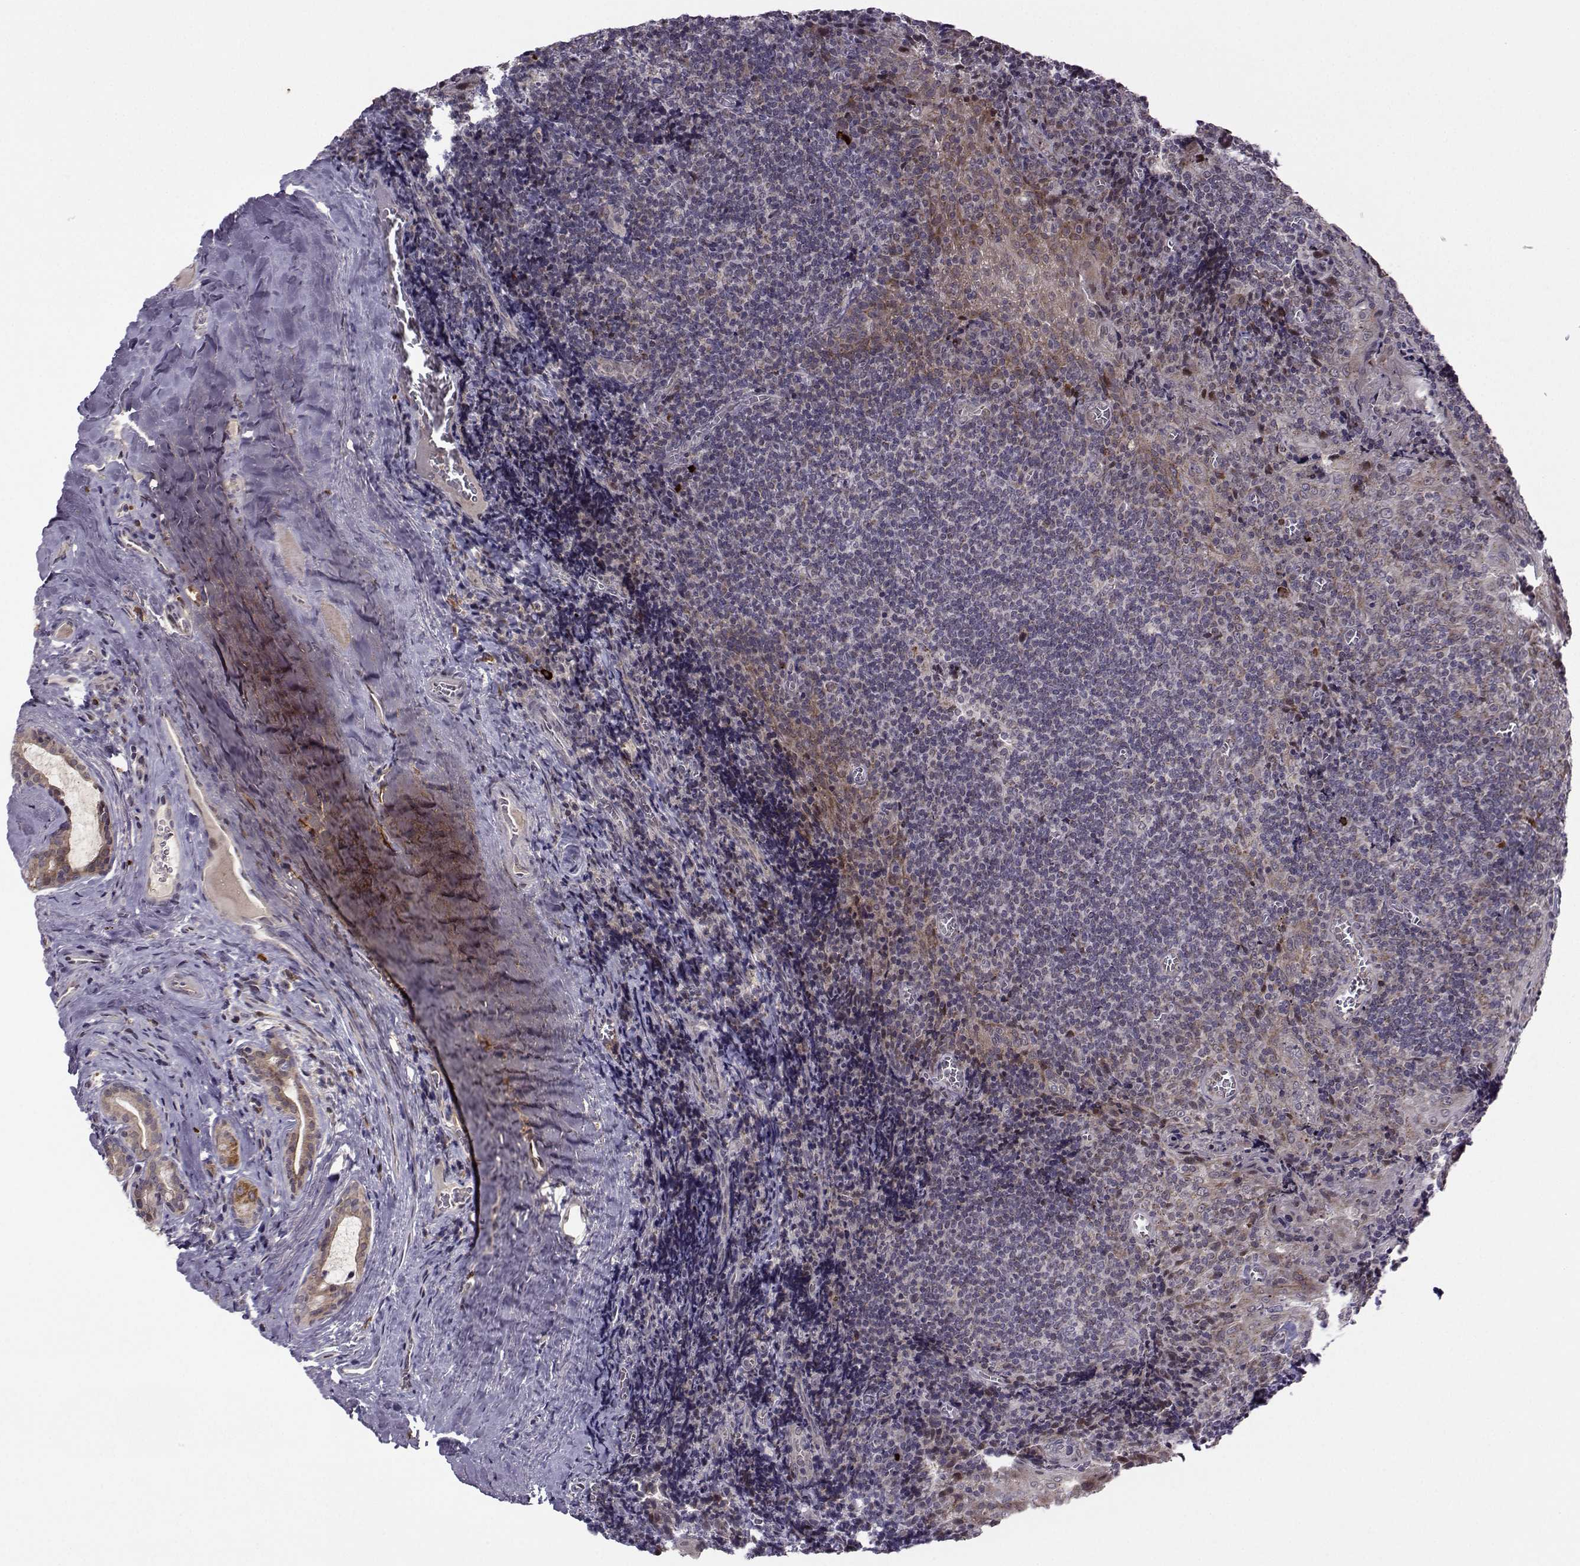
{"staining": {"intensity": "strong", "quantity": "25%-75%", "location": "cytoplasmic/membranous"}, "tissue": "tonsil", "cell_type": "Germinal center cells", "image_type": "normal", "snomed": [{"axis": "morphology", "description": "Normal tissue, NOS"}, {"axis": "morphology", "description": "Inflammation, NOS"}, {"axis": "topography", "description": "Tonsil"}], "caption": "A high amount of strong cytoplasmic/membranous positivity is present in about 25%-75% of germinal center cells in benign tonsil.", "gene": "NECAB3", "patient": {"sex": "female", "age": 31}}